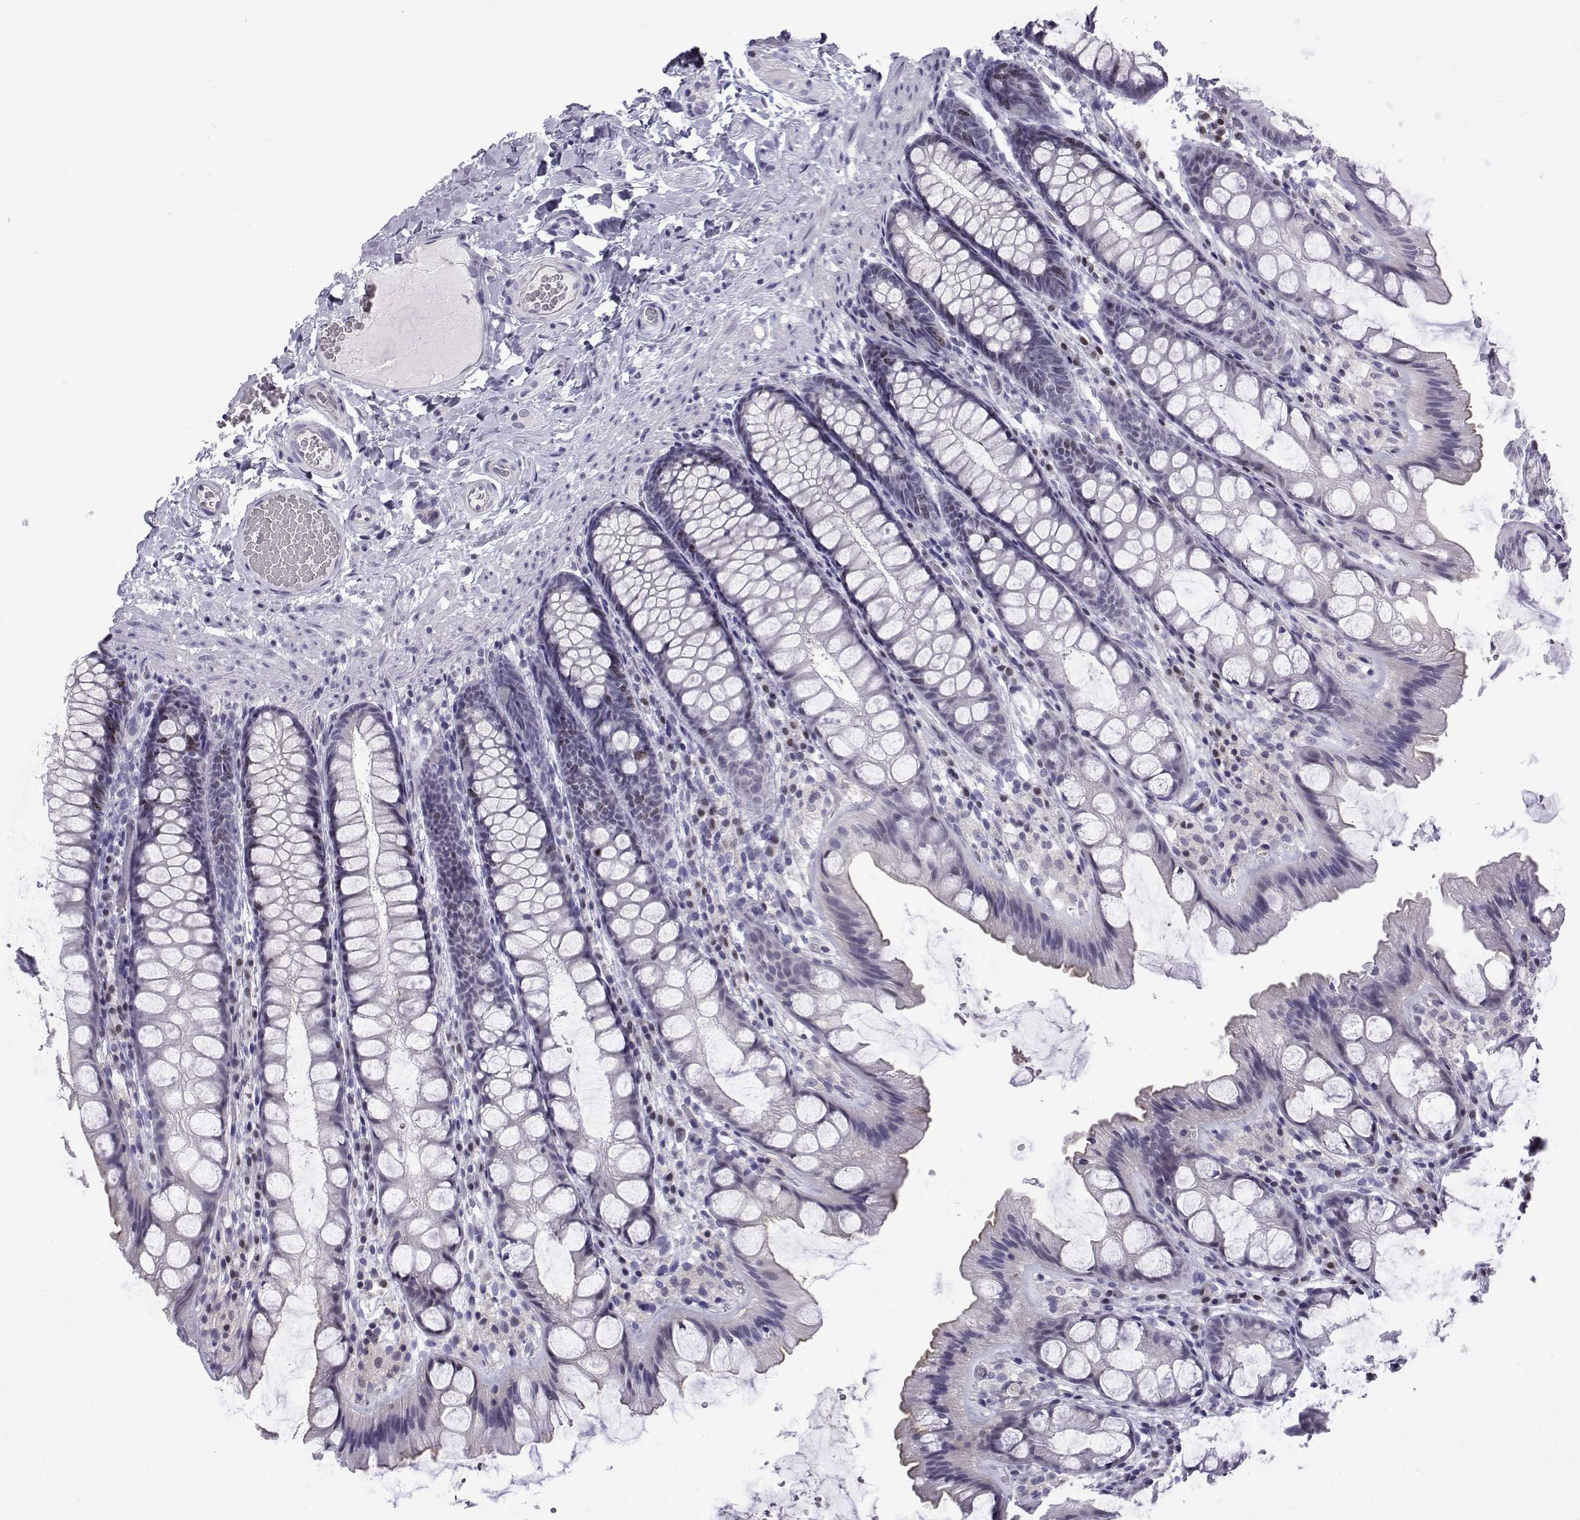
{"staining": {"intensity": "negative", "quantity": "none", "location": "none"}, "tissue": "colon", "cell_type": "Endothelial cells", "image_type": "normal", "snomed": [{"axis": "morphology", "description": "Normal tissue, NOS"}, {"axis": "topography", "description": "Colon"}], "caption": "The IHC micrograph has no significant staining in endothelial cells of colon.", "gene": "INCENP", "patient": {"sex": "male", "age": 47}}